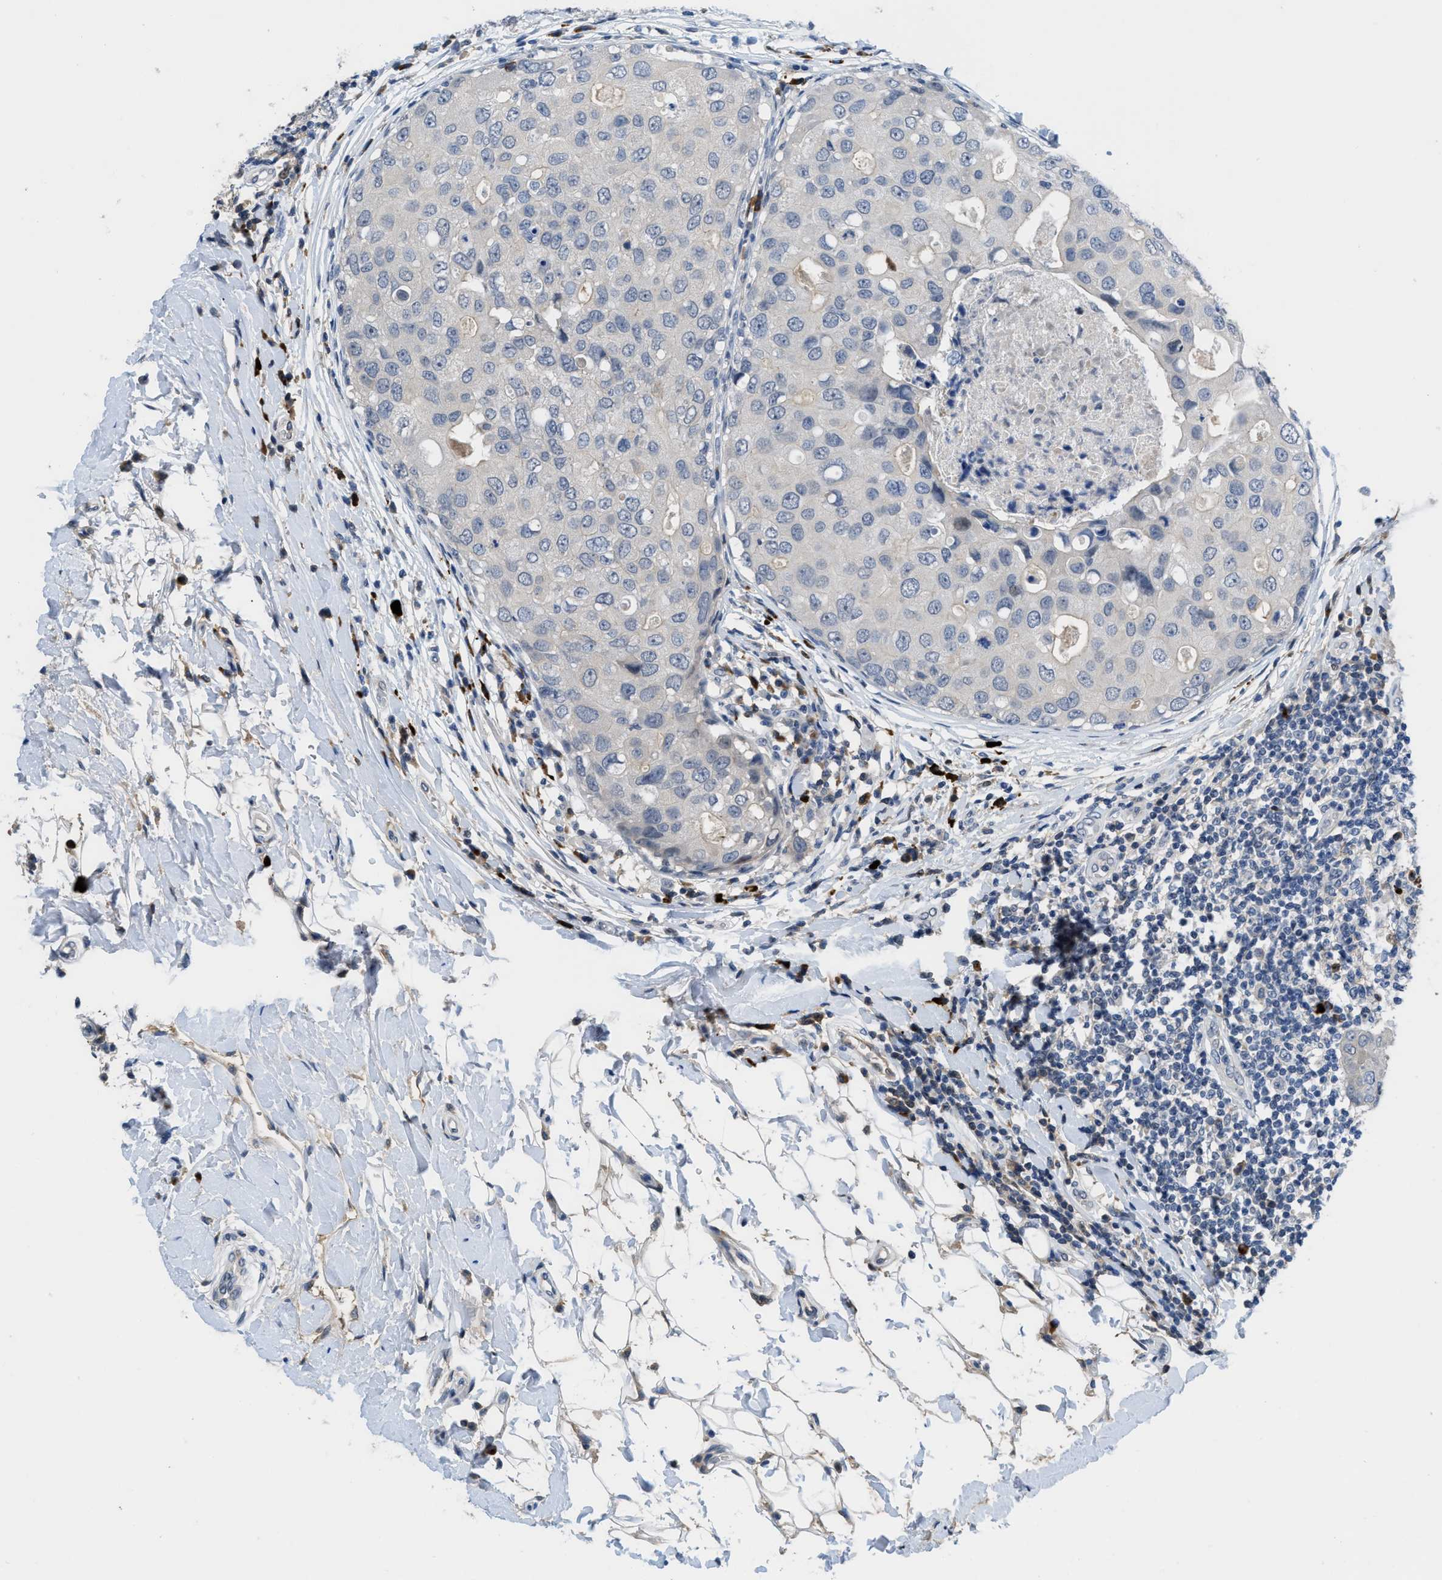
{"staining": {"intensity": "negative", "quantity": "none", "location": "none"}, "tissue": "breast cancer", "cell_type": "Tumor cells", "image_type": "cancer", "snomed": [{"axis": "morphology", "description": "Duct carcinoma"}, {"axis": "topography", "description": "Breast"}], "caption": "High magnification brightfield microscopy of intraductal carcinoma (breast) stained with DAB (brown) and counterstained with hematoxylin (blue): tumor cells show no significant positivity. Brightfield microscopy of immunohistochemistry stained with DAB (brown) and hematoxylin (blue), captured at high magnification.", "gene": "OR9K2", "patient": {"sex": "female", "age": 27}}